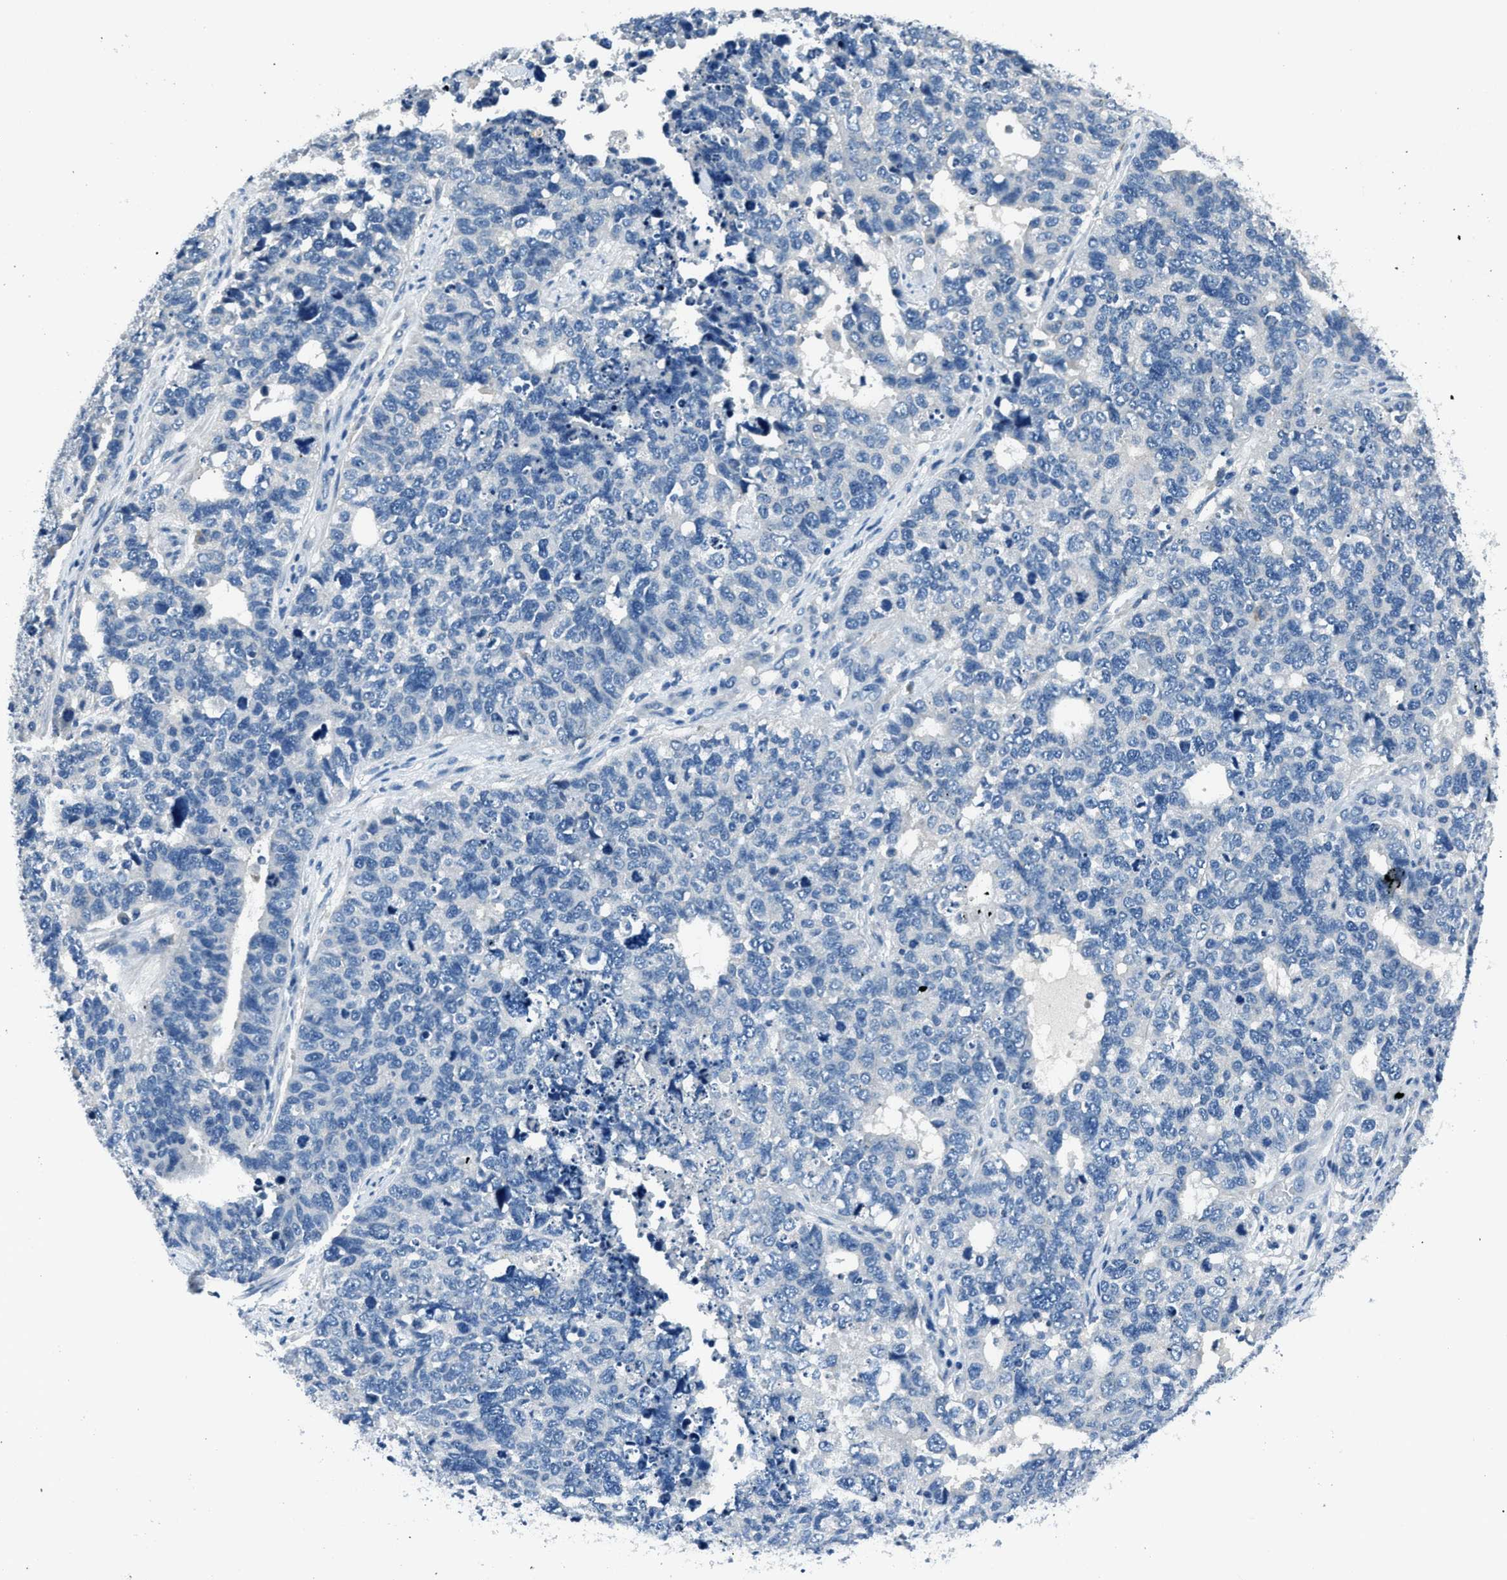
{"staining": {"intensity": "negative", "quantity": "none", "location": "none"}, "tissue": "cervical cancer", "cell_type": "Tumor cells", "image_type": "cancer", "snomed": [{"axis": "morphology", "description": "Squamous cell carcinoma, NOS"}, {"axis": "topography", "description": "Cervix"}], "caption": "Cervical cancer (squamous cell carcinoma) was stained to show a protein in brown. There is no significant positivity in tumor cells.", "gene": "GJA3", "patient": {"sex": "female", "age": 63}}